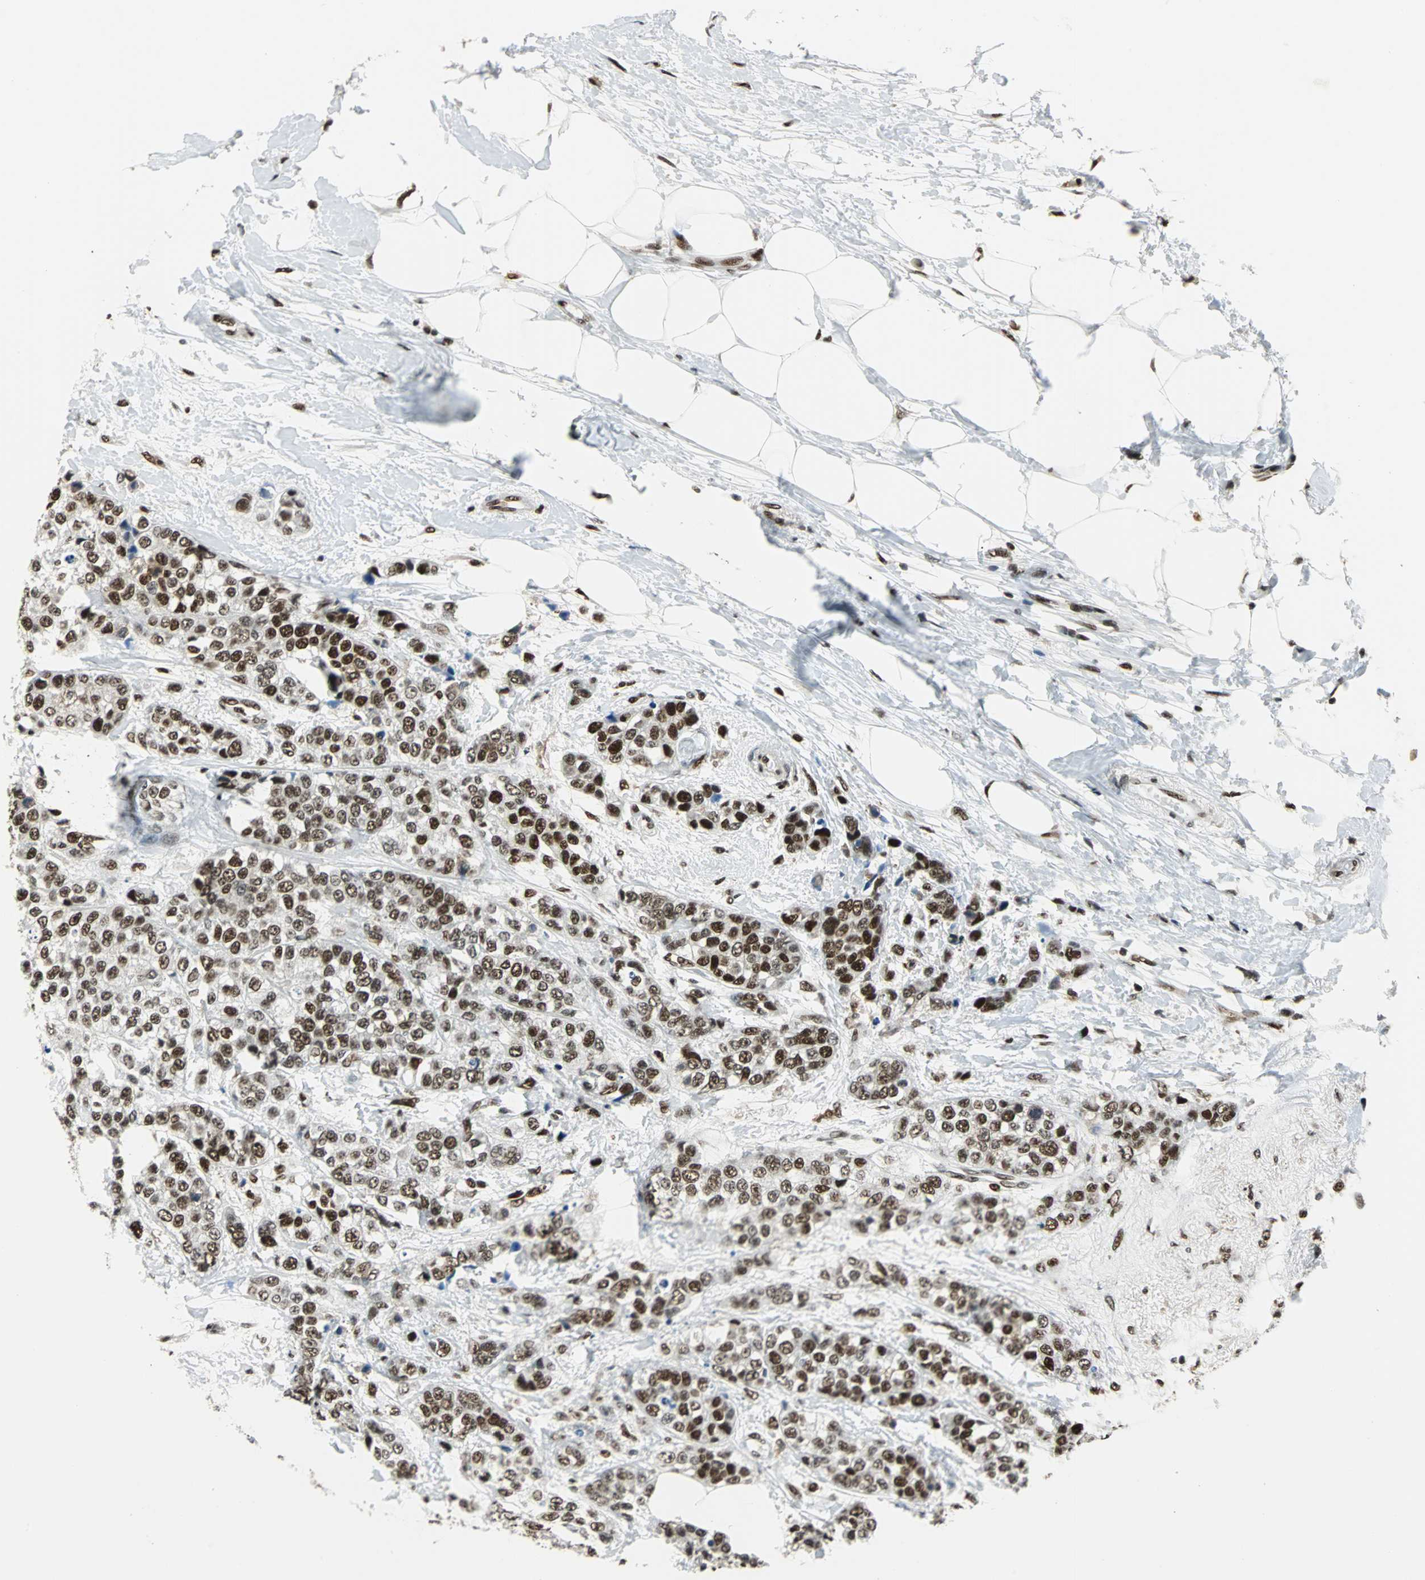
{"staining": {"intensity": "strong", "quantity": ">75%", "location": "nuclear"}, "tissue": "breast cancer", "cell_type": "Tumor cells", "image_type": "cancer", "snomed": [{"axis": "morphology", "description": "Duct carcinoma"}, {"axis": "topography", "description": "Breast"}], "caption": "Protein expression analysis of human breast cancer reveals strong nuclear expression in about >75% of tumor cells.", "gene": "XRCC4", "patient": {"sex": "female", "age": 51}}